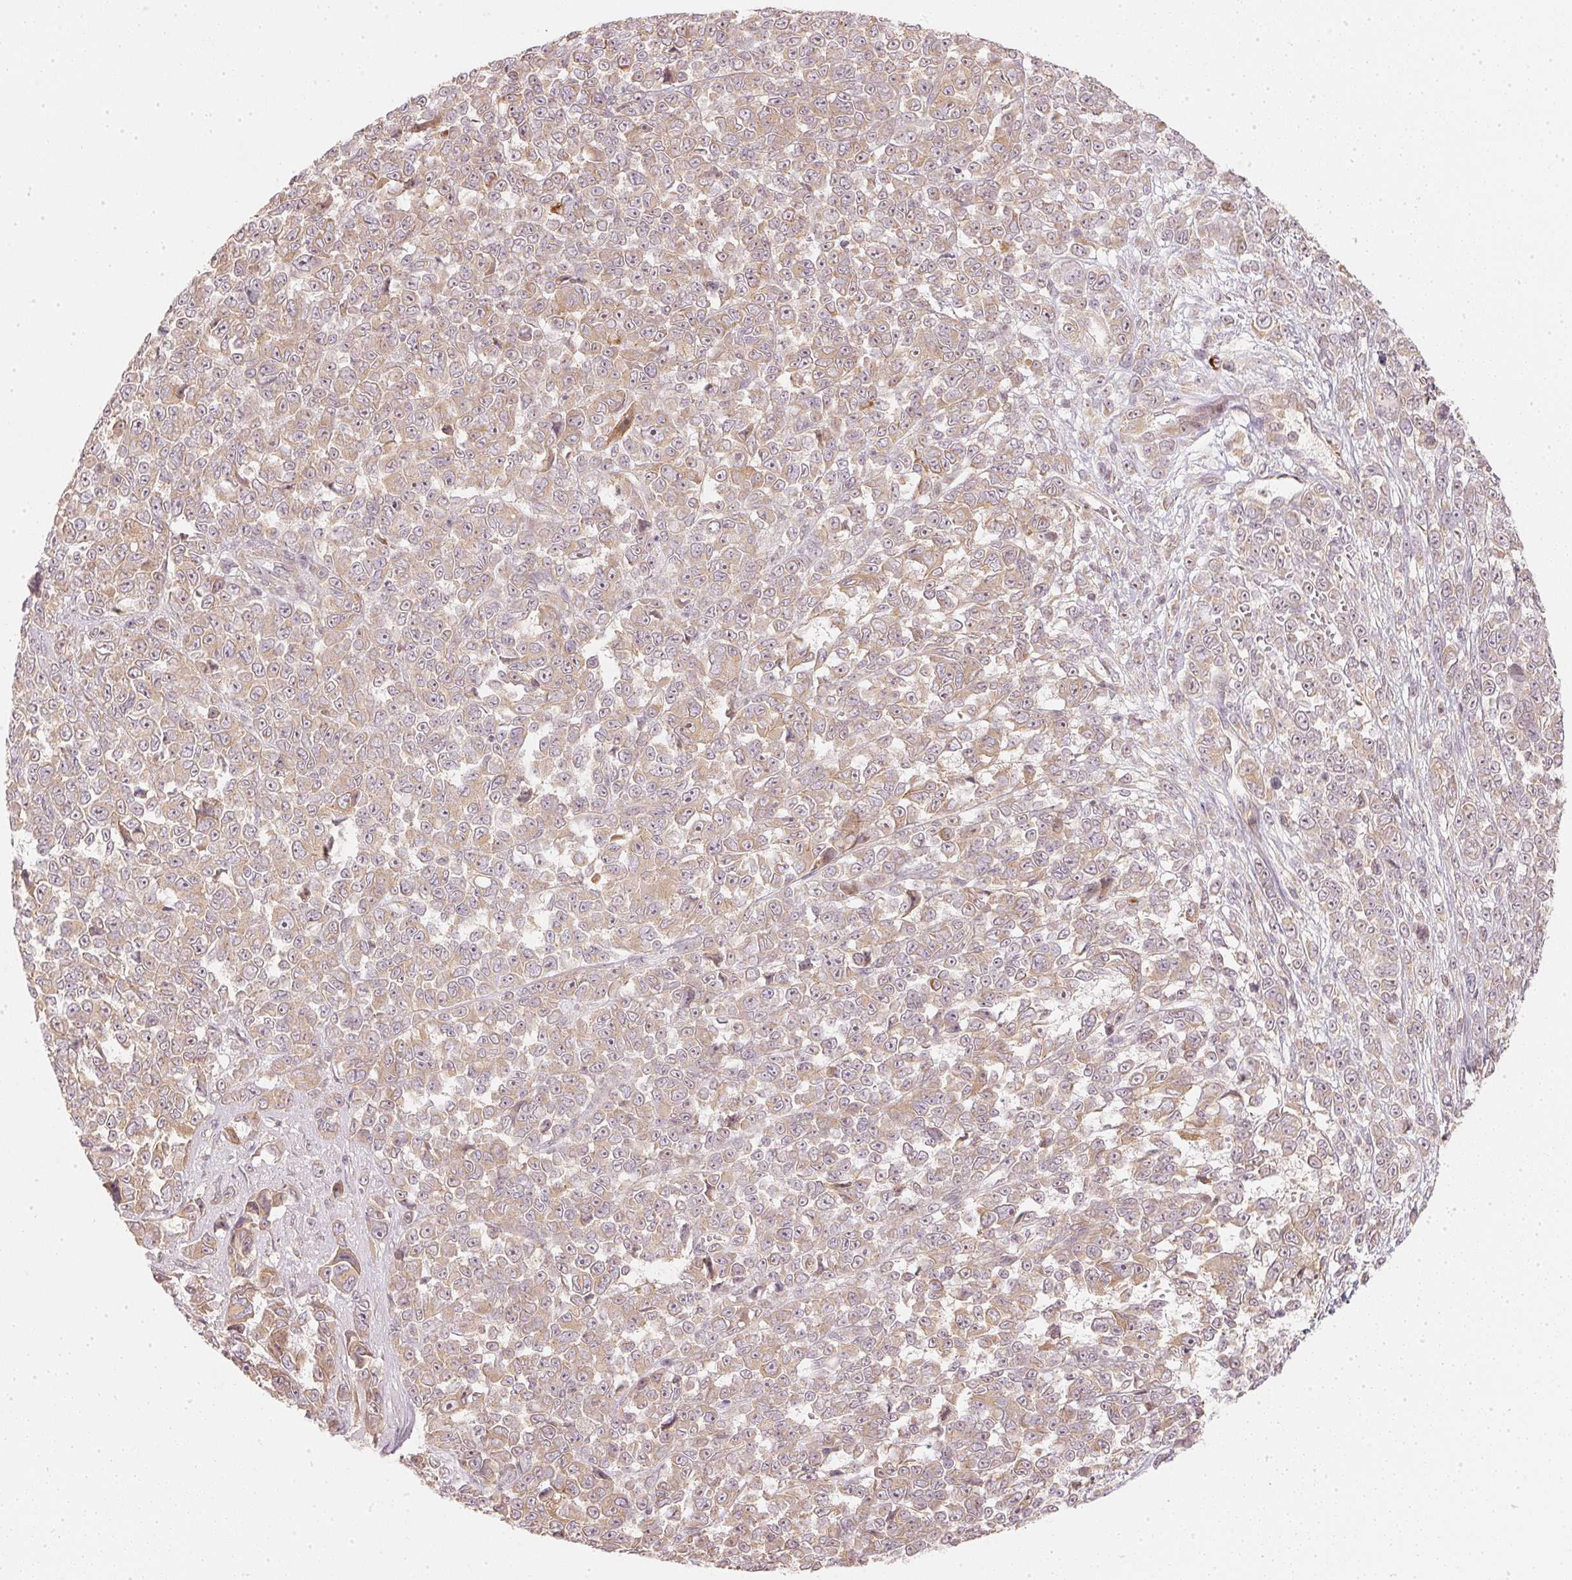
{"staining": {"intensity": "weak", "quantity": ">75%", "location": "cytoplasmic/membranous,nuclear"}, "tissue": "melanoma", "cell_type": "Tumor cells", "image_type": "cancer", "snomed": [{"axis": "morphology", "description": "Malignant melanoma, NOS"}, {"axis": "topography", "description": "Skin"}], "caption": "A low amount of weak cytoplasmic/membranous and nuclear expression is appreciated in about >75% of tumor cells in malignant melanoma tissue. (IHC, brightfield microscopy, high magnification).", "gene": "WDR54", "patient": {"sex": "female", "age": 95}}